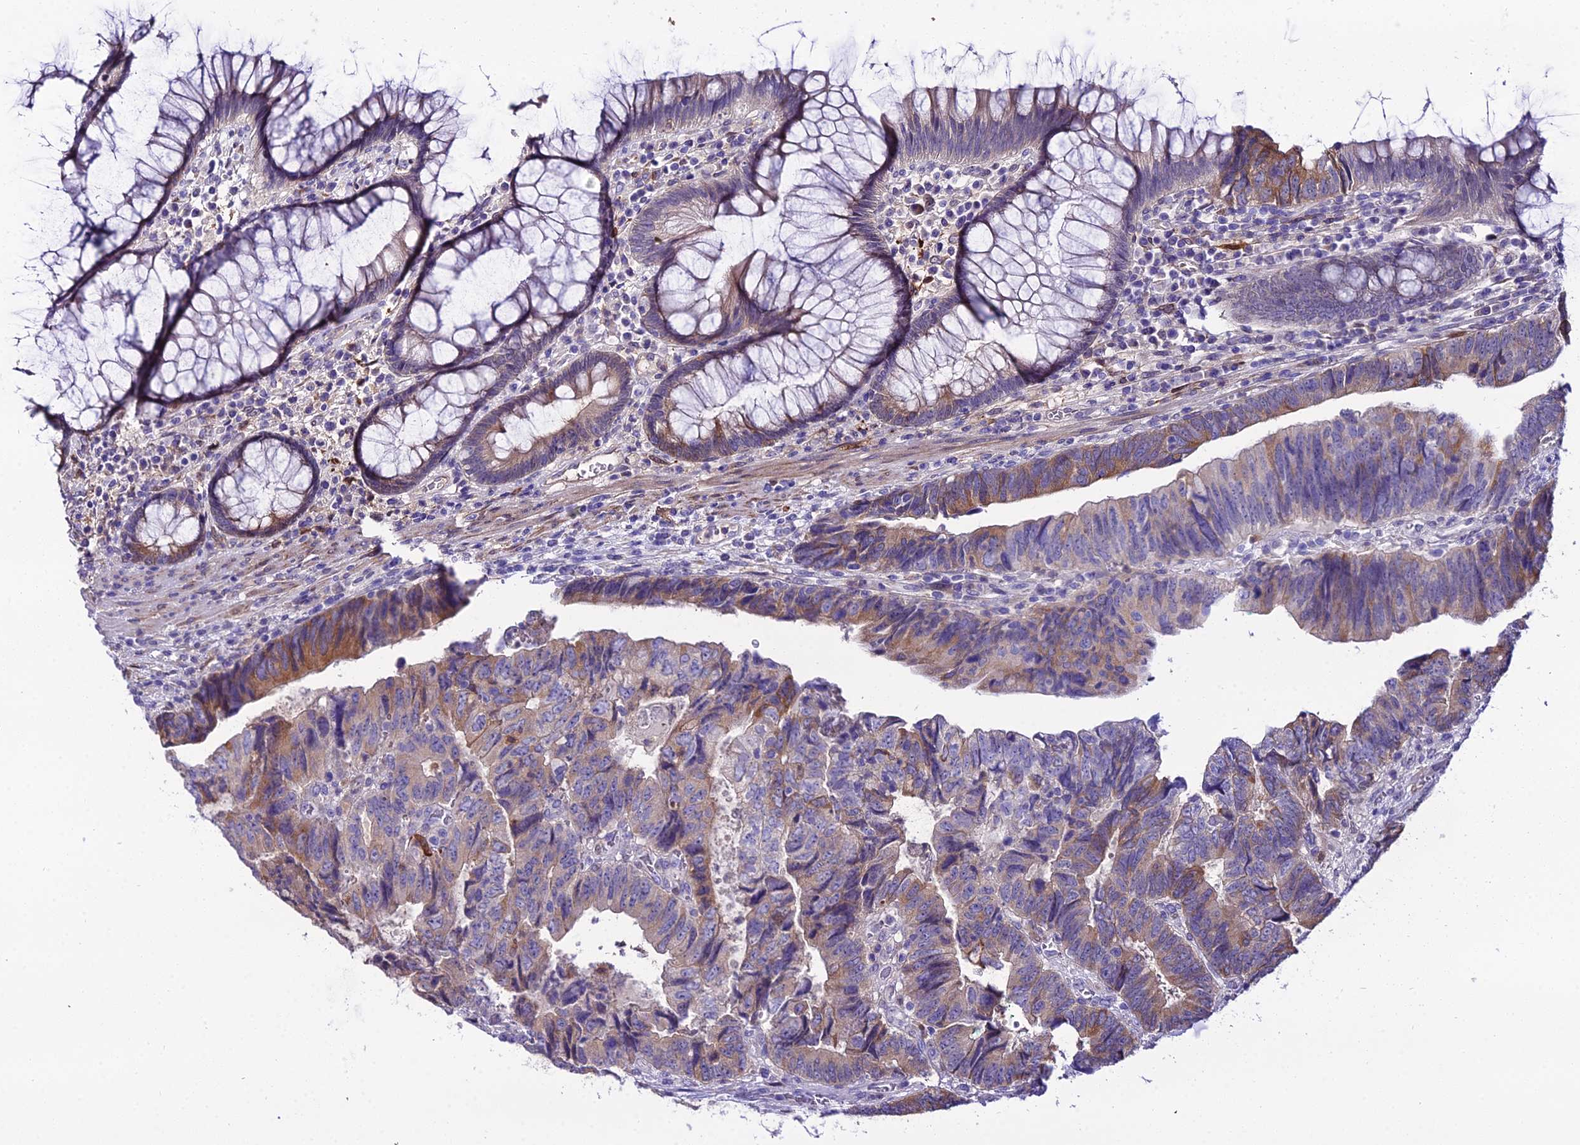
{"staining": {"intensity": "moderate", "quantity": "<25%", "location": "cytoplasmic/membranous"}, "tissue": "colorectal cancer", "cell_type": "Tumor cells", "image_type": "cancer", "snomed": [{"axis": "morphology", "description": "Adenocarcinoma, NOS"}, {"axis": "topography", "description": "Colon"}], "caption": "About <25% of tumor cells in colorectal cancer show moderate cytoplasmic/membranous protein staining as visualized by brown immunohistochemical staining.", "gene": "MB21D2", "patient": {"sex": "female", "age": 67}}